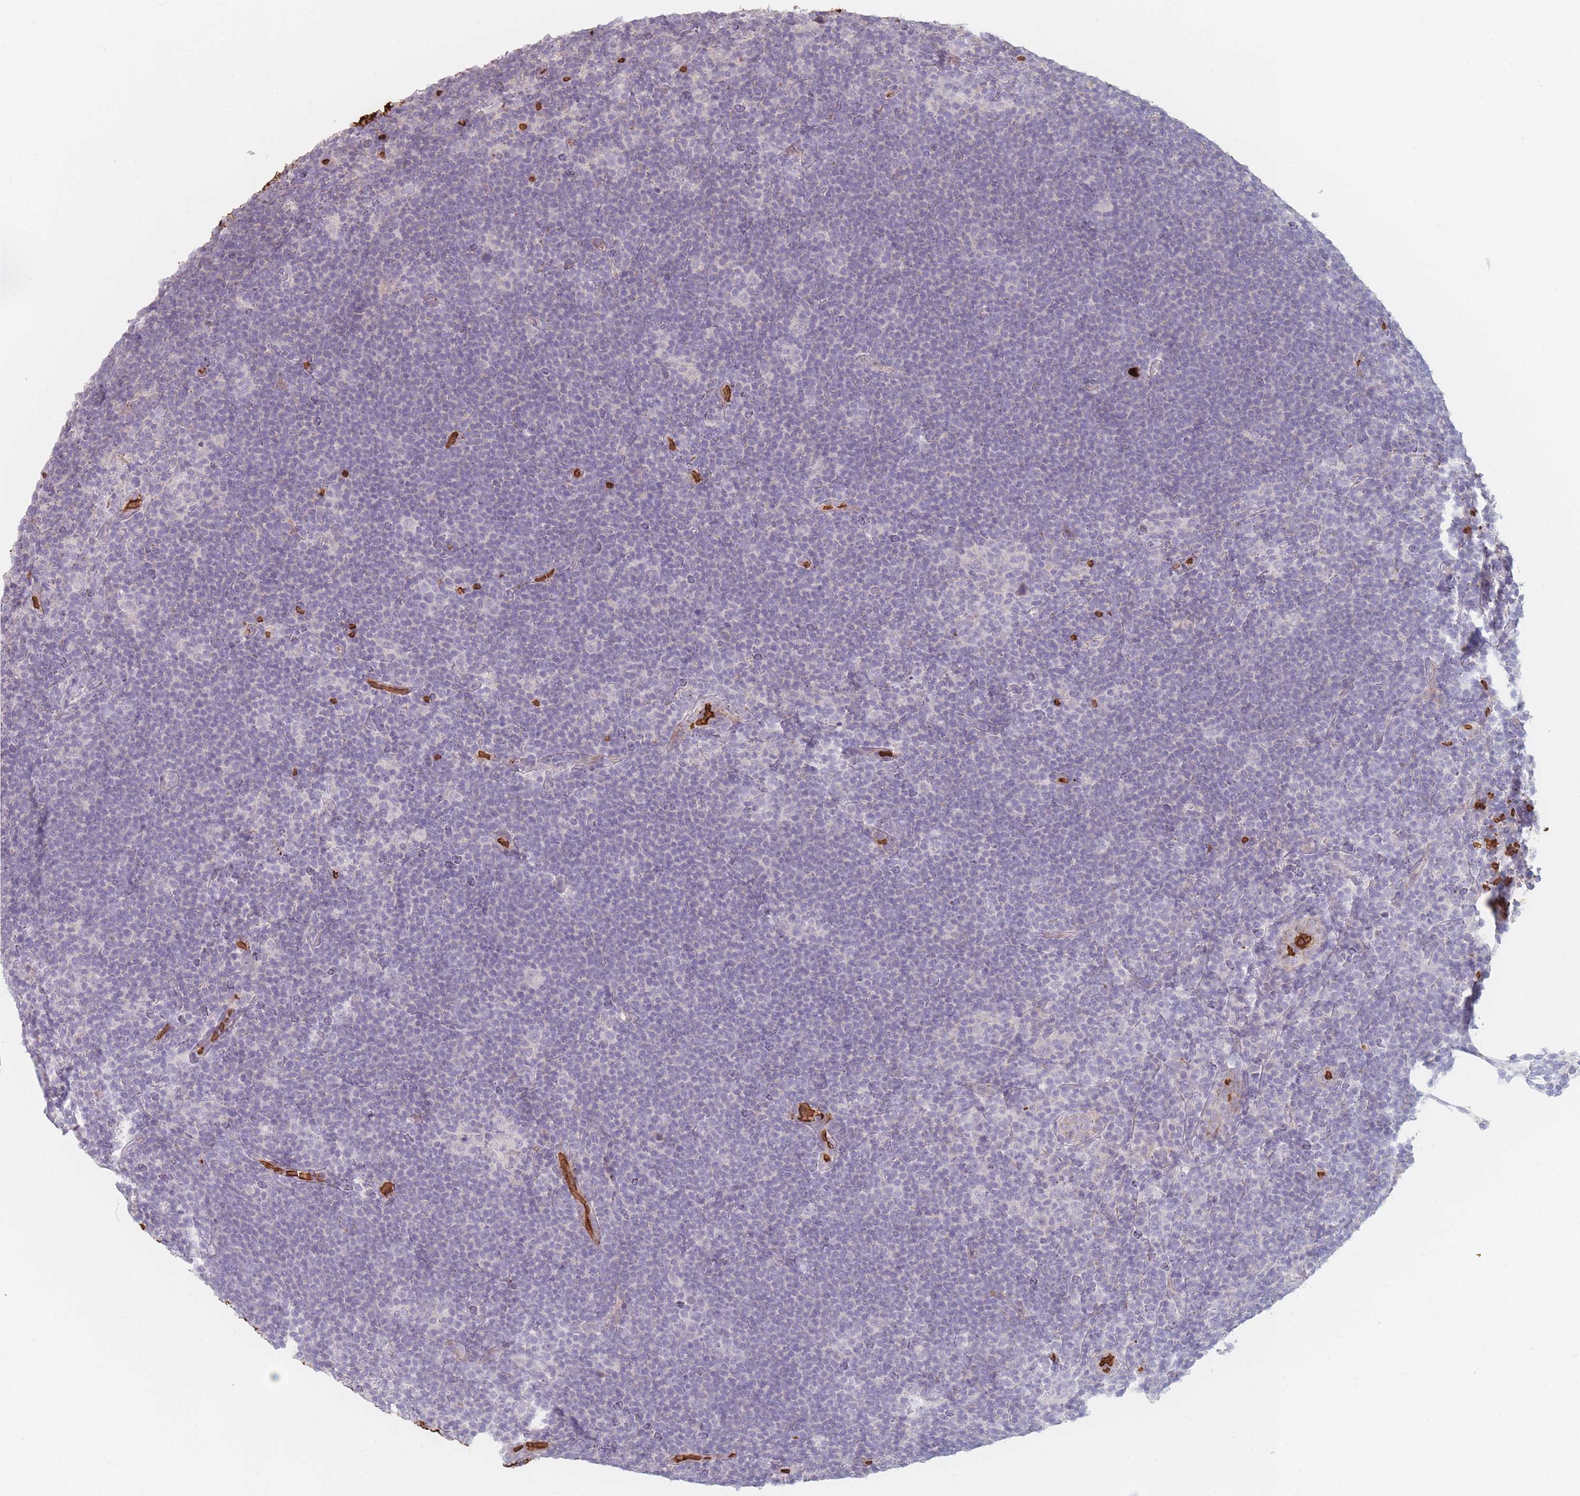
{"staining": {"intensity": "negative", "quantity": "none", "location": "none"}, "tissue": "lymphoma", "cell_type": "Tumor cells", "image_type": "cancer", "snomed": [{"axis": "morphology", "description": "Hodgkin's disease, NOS"}, {"axis": "topography", "description": "Lymph node"}], "caption": "Immunohistochemistry image of lymphoma stained for a protein (brown), which reveals no staining in tumor cells. (Stains: DAB (3,3'-diaminobenzidine) IHC with hematoxylin counter stain, Microscopy: brightfield microscopy at high magnification).", "gene": "SLC2A6", "patient": {"sex": "female", "age": 57}}